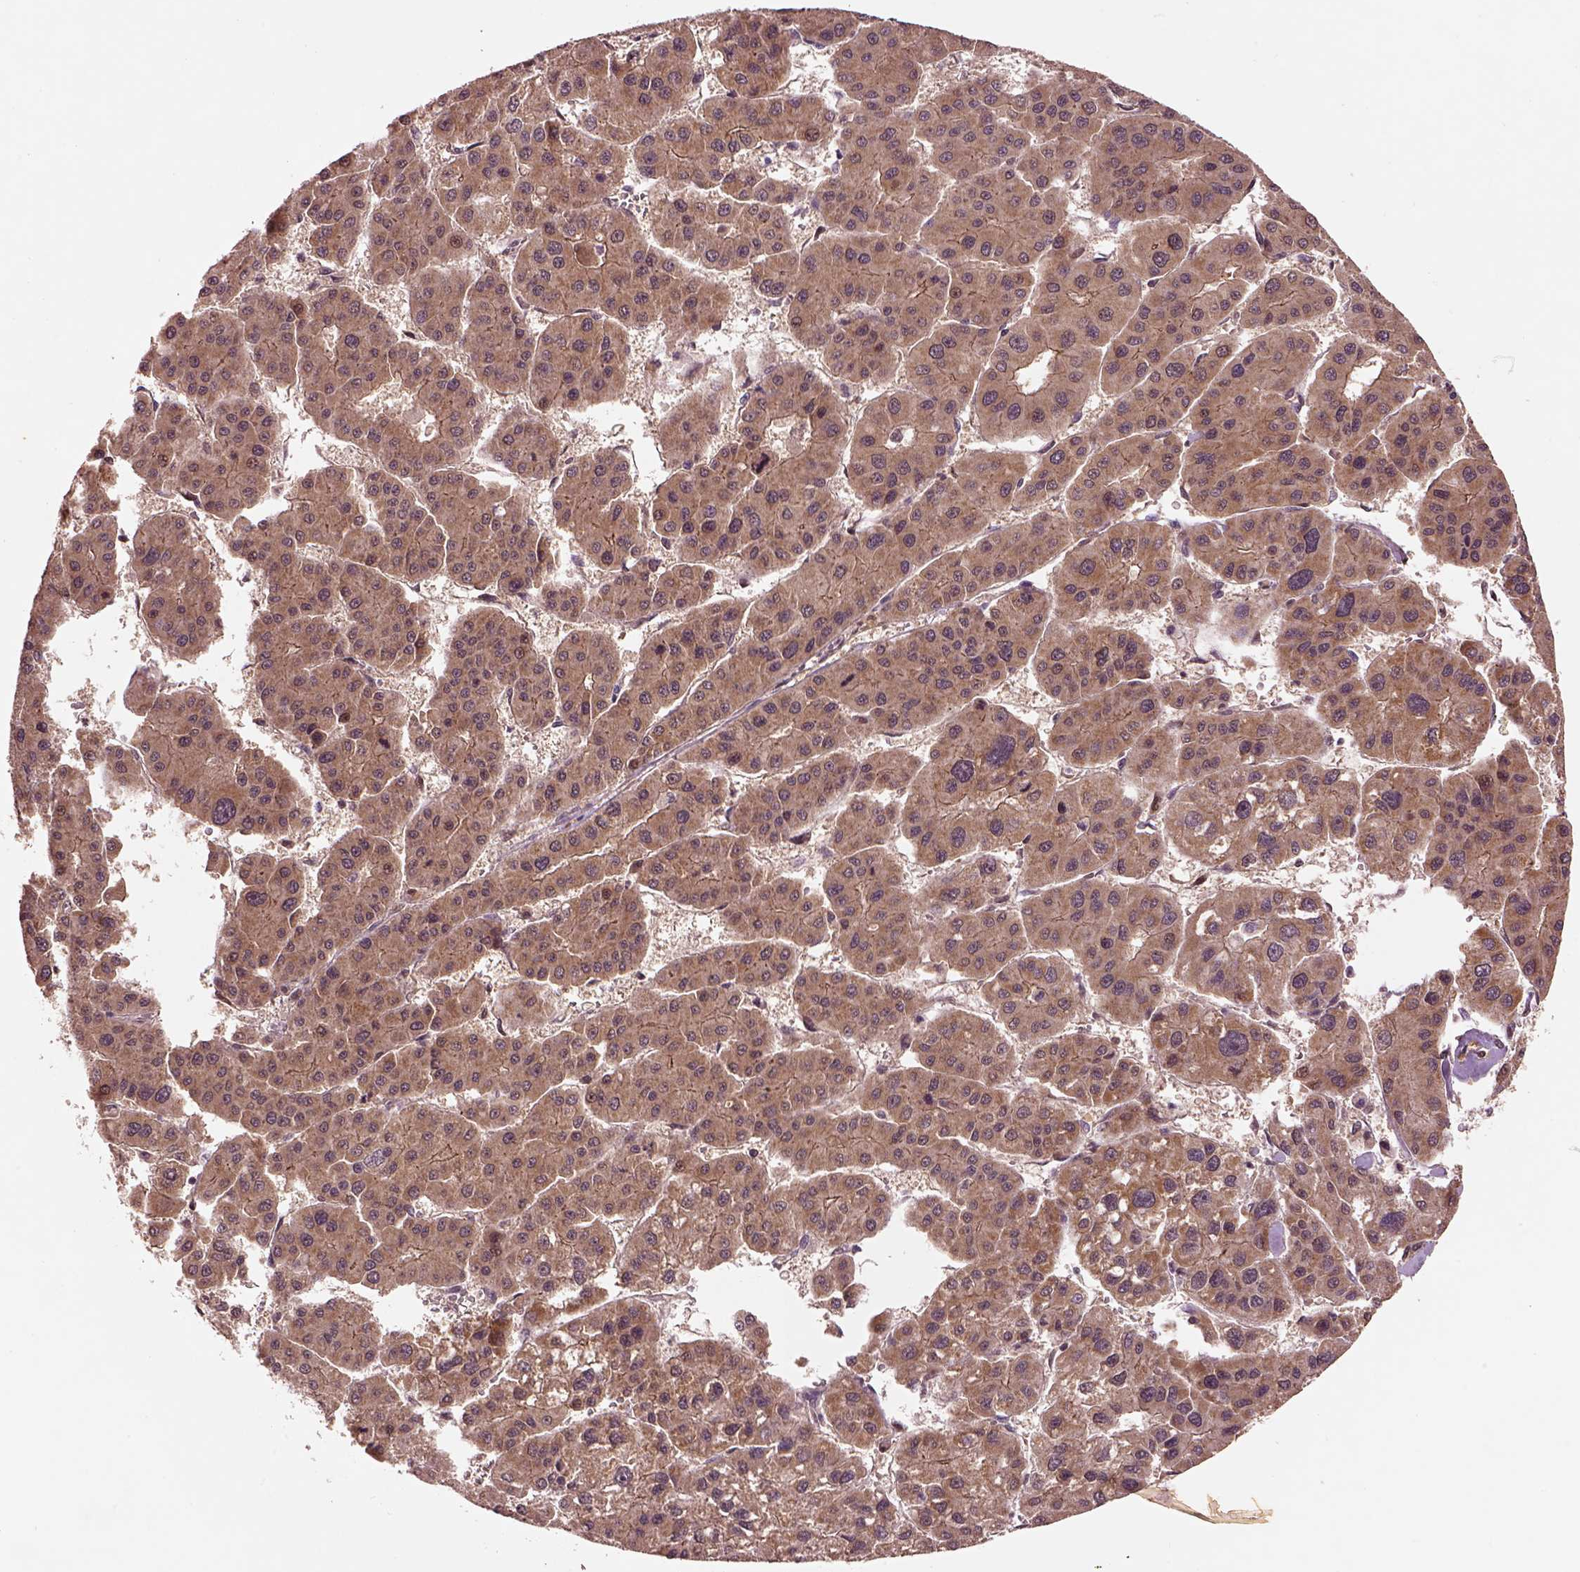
{"staining": {"intensity": "moderate", "quantity": ">75%", "location": "cytoplasmic/membranous"}, "tissue": "liver cancer", "cell_type": "Tumor cells", "image_type": "cancer", "snomed": [{"axis": "morphology", "description": "Carcinoma, Hepatocellular, NOS"}, {"axis": "topography", "description": "Liver"}], "caption": "Human liver cancer stained for a protein (brown) reveals moderate cytoplasmic/membranous positive positivity in approximately >75% of tumor cells.", "gene": "MTHFS", "patient": {"sex": "male", "age": 73}}